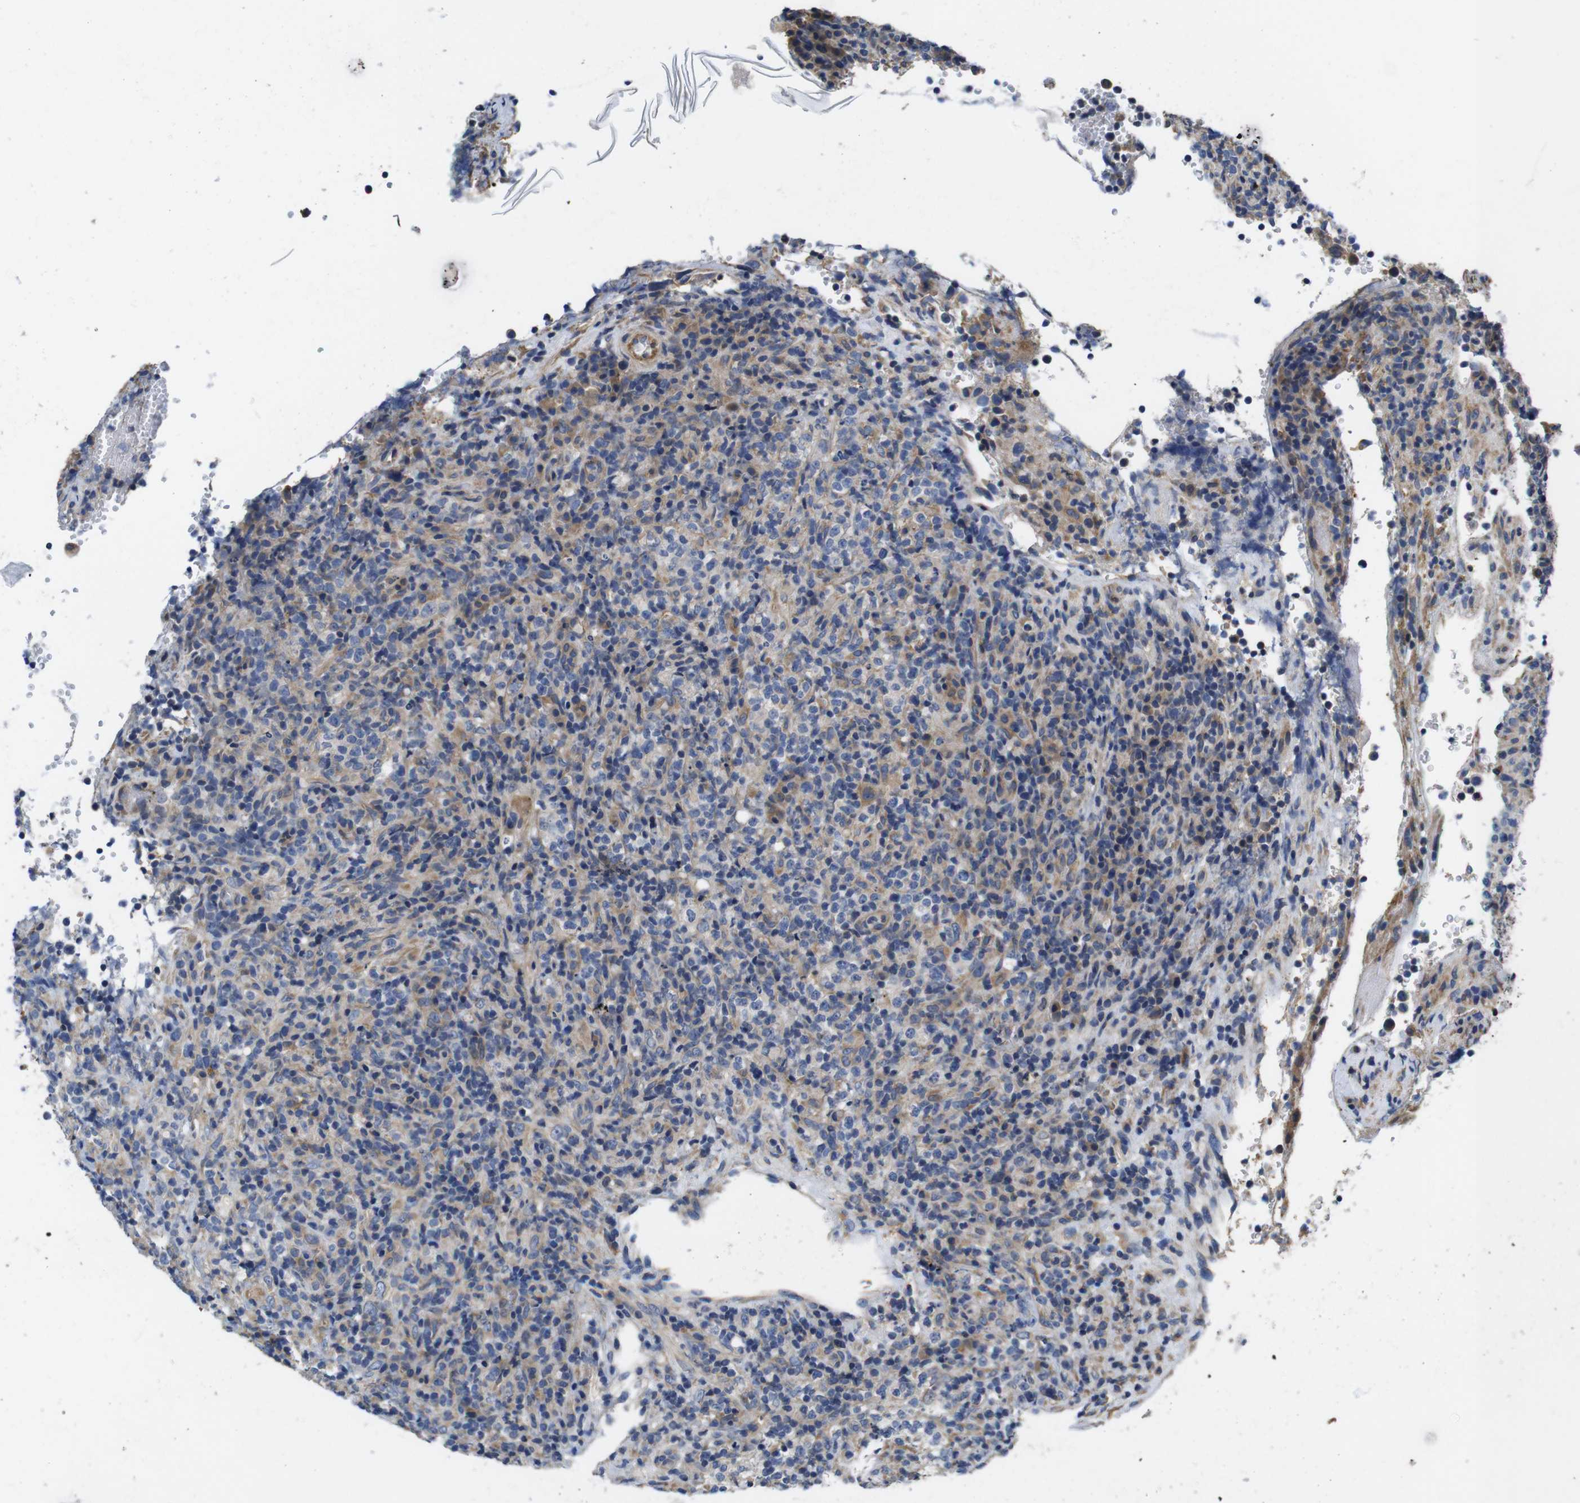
{"staining": {"intensity": "weak", "quantity": ">75%", "location": "cytoplasmic/membranous"}, "tissue": "lymphoma", "cell_type": "Tumor cells", "image_type": "cancer", "snomed": [{"axis": "morphology", "description": "Malignant lymphoma, non-Hodgkin's type, High grade"}, {"axis": "topography", "description": "Lymph node"}], "caption": "This micrograph demonstrates lymphoma stained with immunohistochemistry to label a protein in brown. The cytoplasmic/membranous of tumor cells show weak positivity for the protein. Nuclei are counter-stained blue.", "gene": "MARCHF7", "patient": {"sex": "female", "age": 76}}